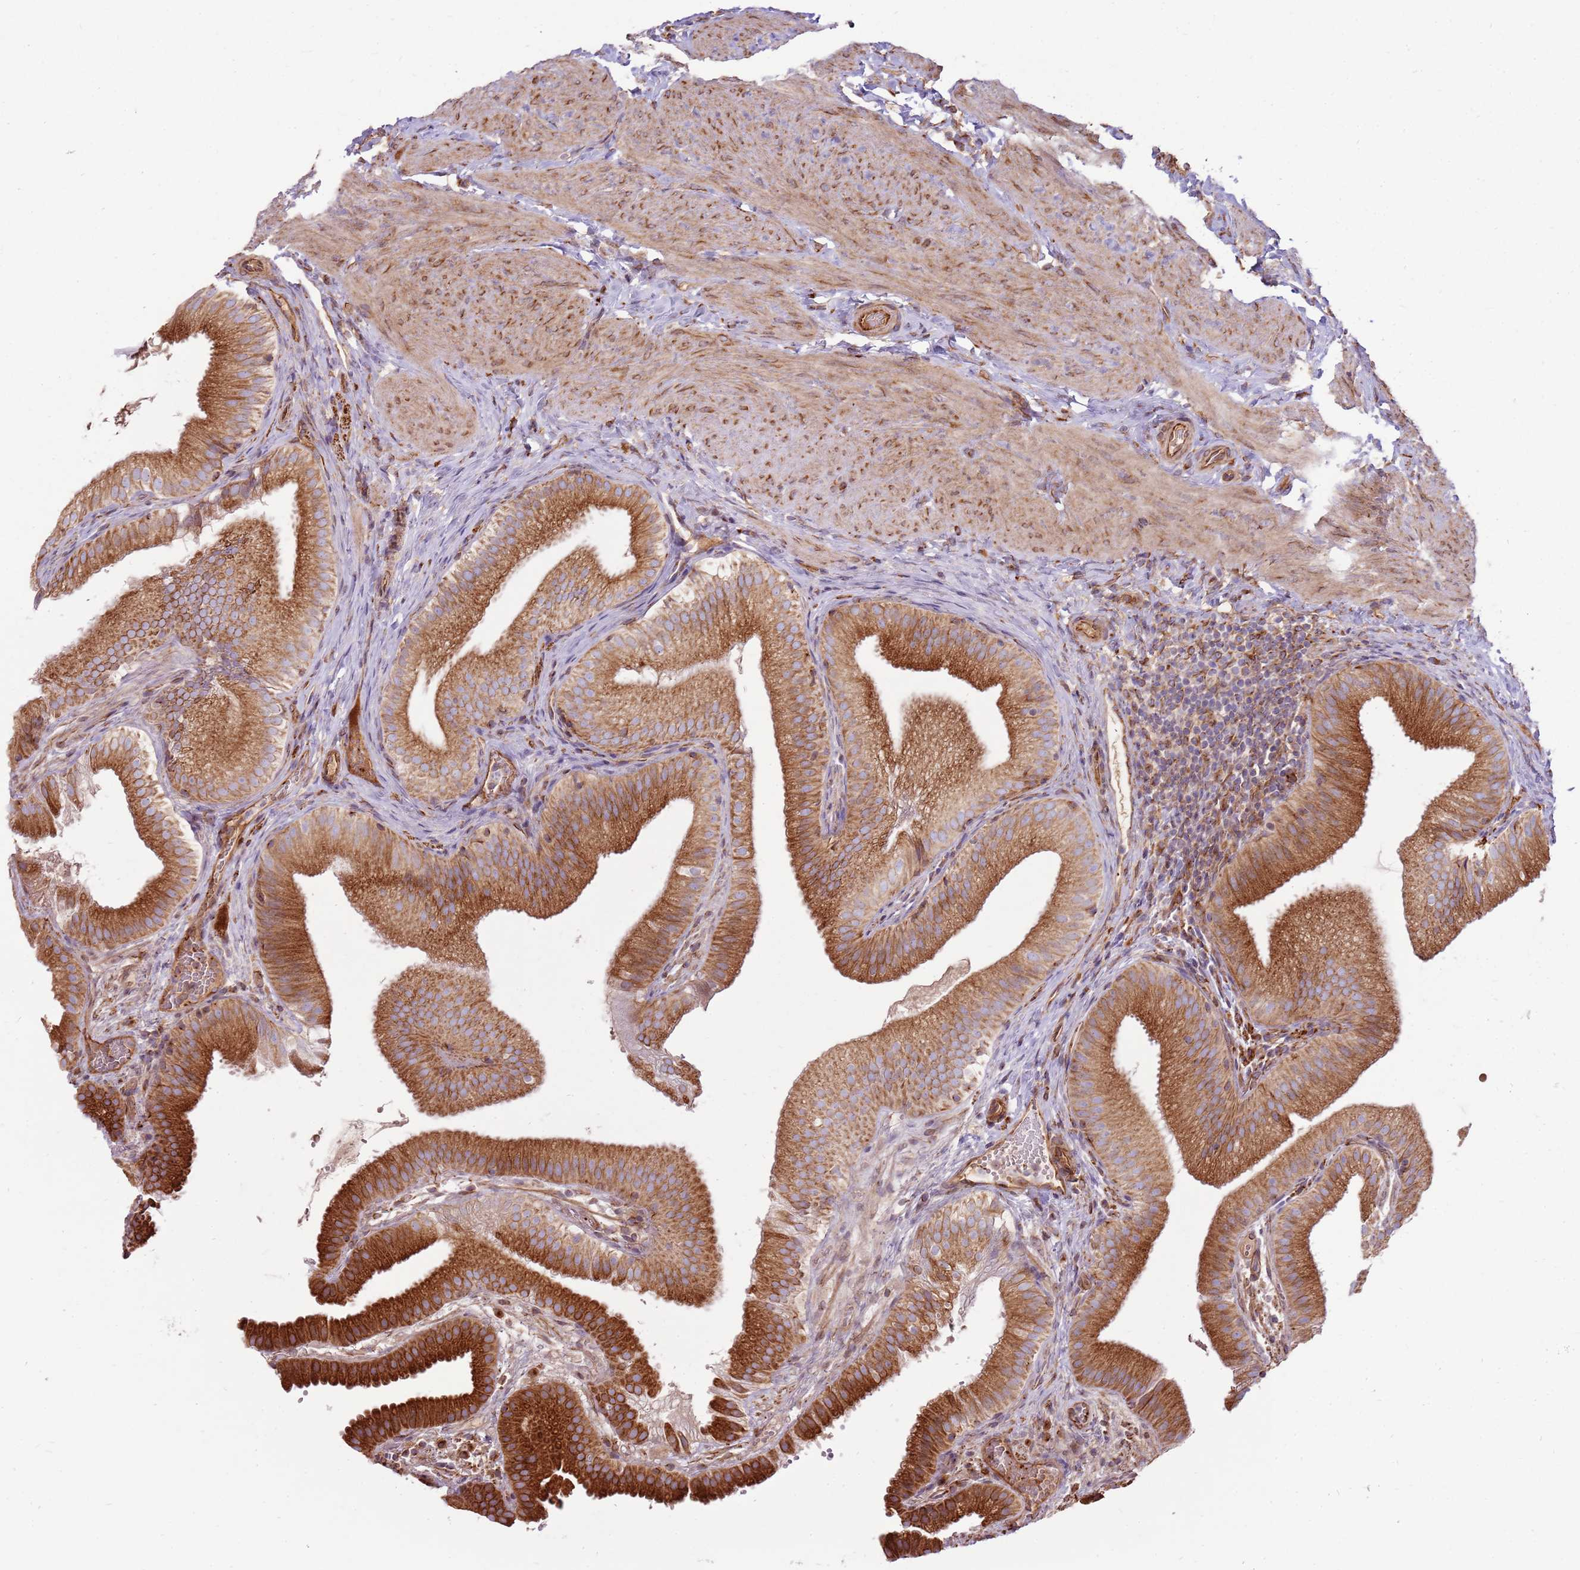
{"staining": {"intensity": "strong", "quantity": ">75%", "location": "cytoplasmic/membranous"}, "tissue": "gallbladder", "cell_type": "Glandular cells", "image_type": "normal", "snomed": [{"axis": "morphology", "description": "Normal tissue, NOS"}, {"axis": "topography", "description": "Gallbladder"}], "caption": "This histopathology image displays normal gallbladder stained with immunohistochemistry to label a protein in brown. The cytoplasmic/membranous of glandular cells show strong positivity for the protein. Nuclei are counter-stained blue.", "gene": "EMC1", "patient": {"sex": "female", "age": 30}}